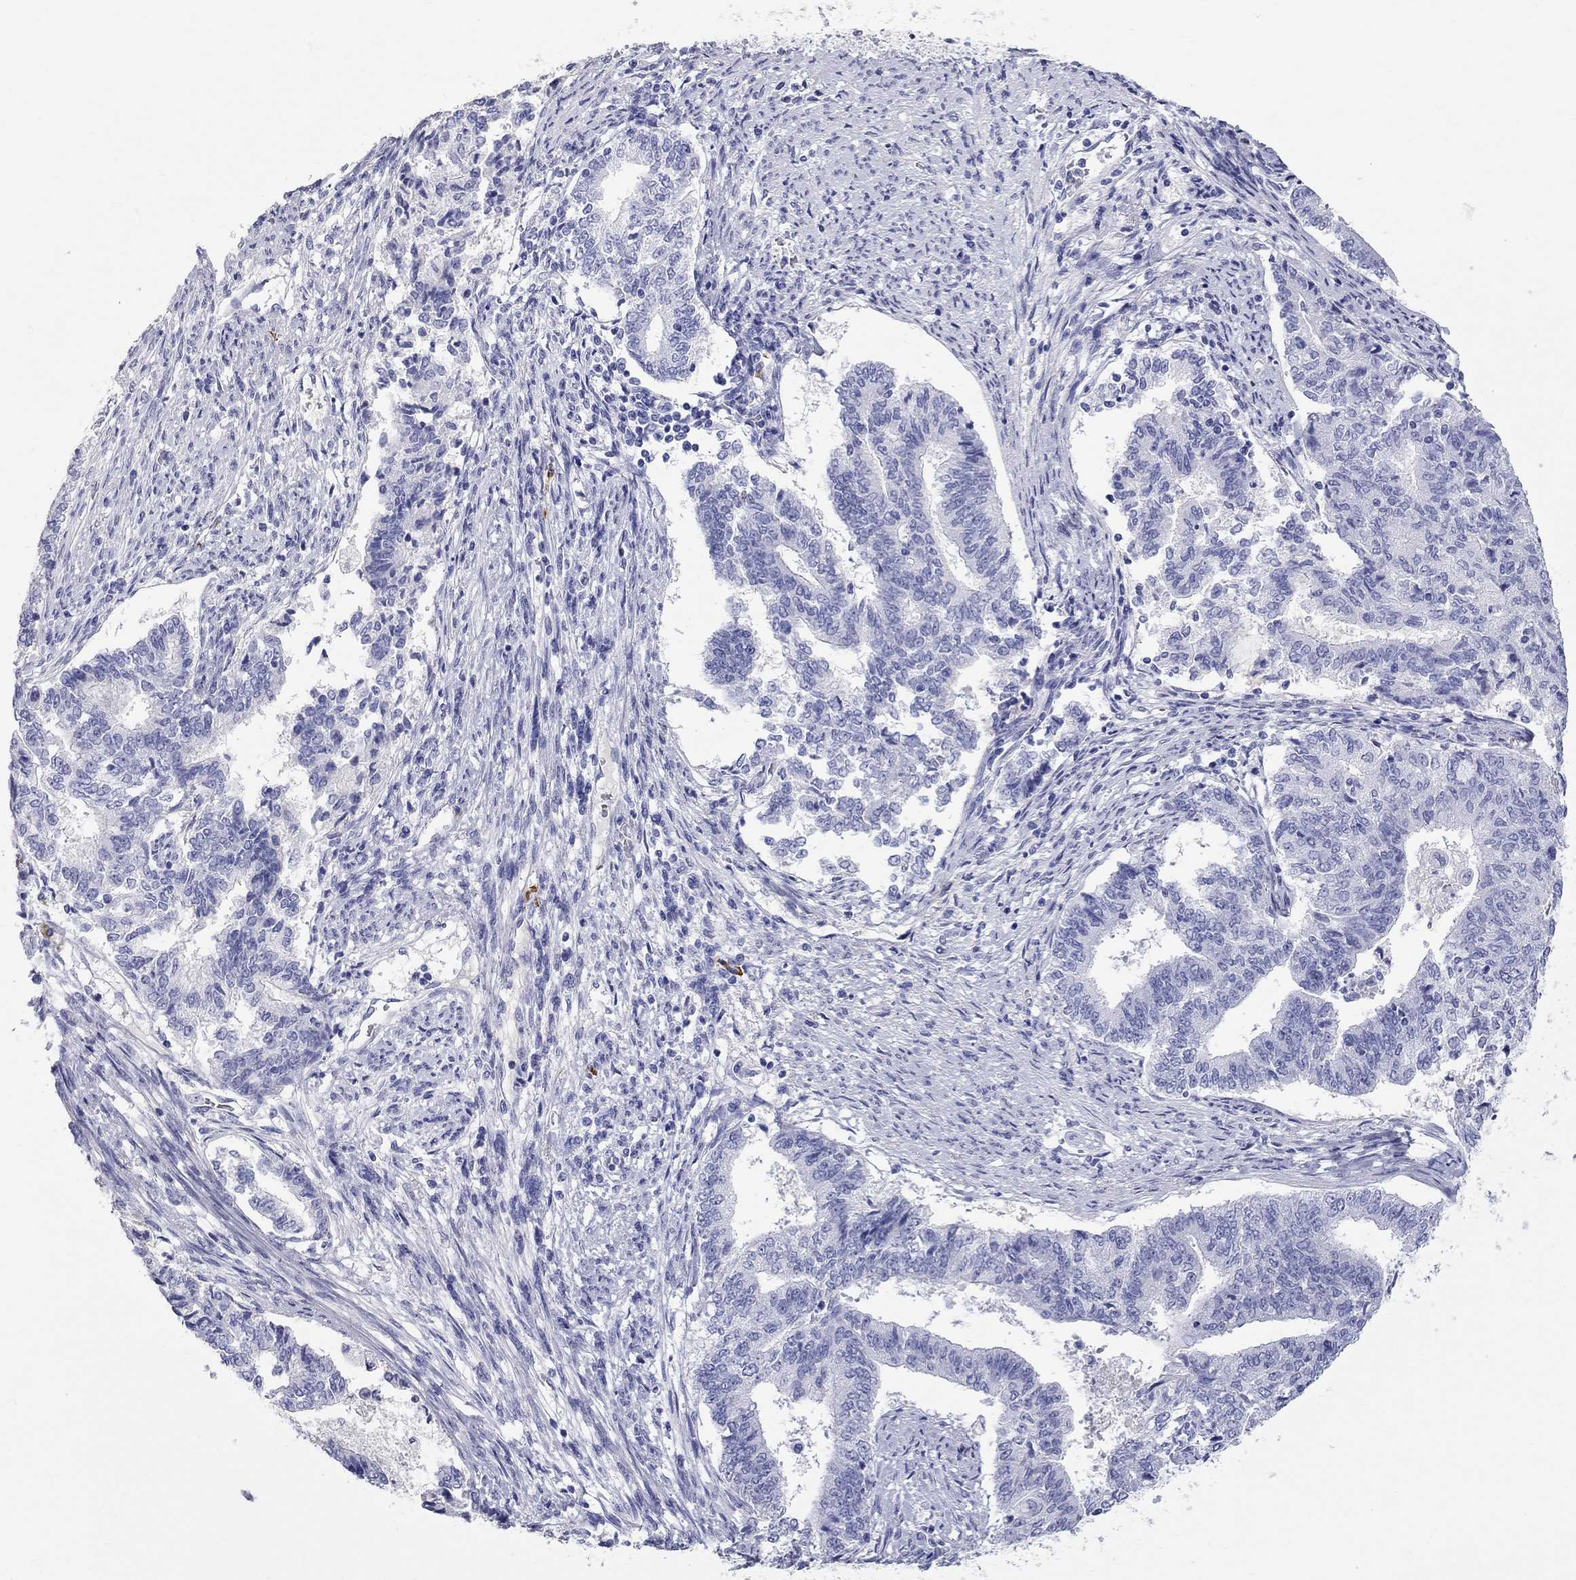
{"staining": {"intensity": "negative", "quantity": "none", "location": "none"}, "tissue": "endometrial cancer", "cell_type": "Tumor cells", "image_type": "cancer", "snomed": [{"axis": "morphology", "description": "Adenocarcinoma, NOS"}, {"axis": "topography", "description": "Endometrium"}], "caption": "Photomicrograph shows no protein positivity in tumor cells of adenocarcinoma (endometrial) tissue.", "gene": "PHOX2B", "patient": {"sex": "female", "age": 65}}